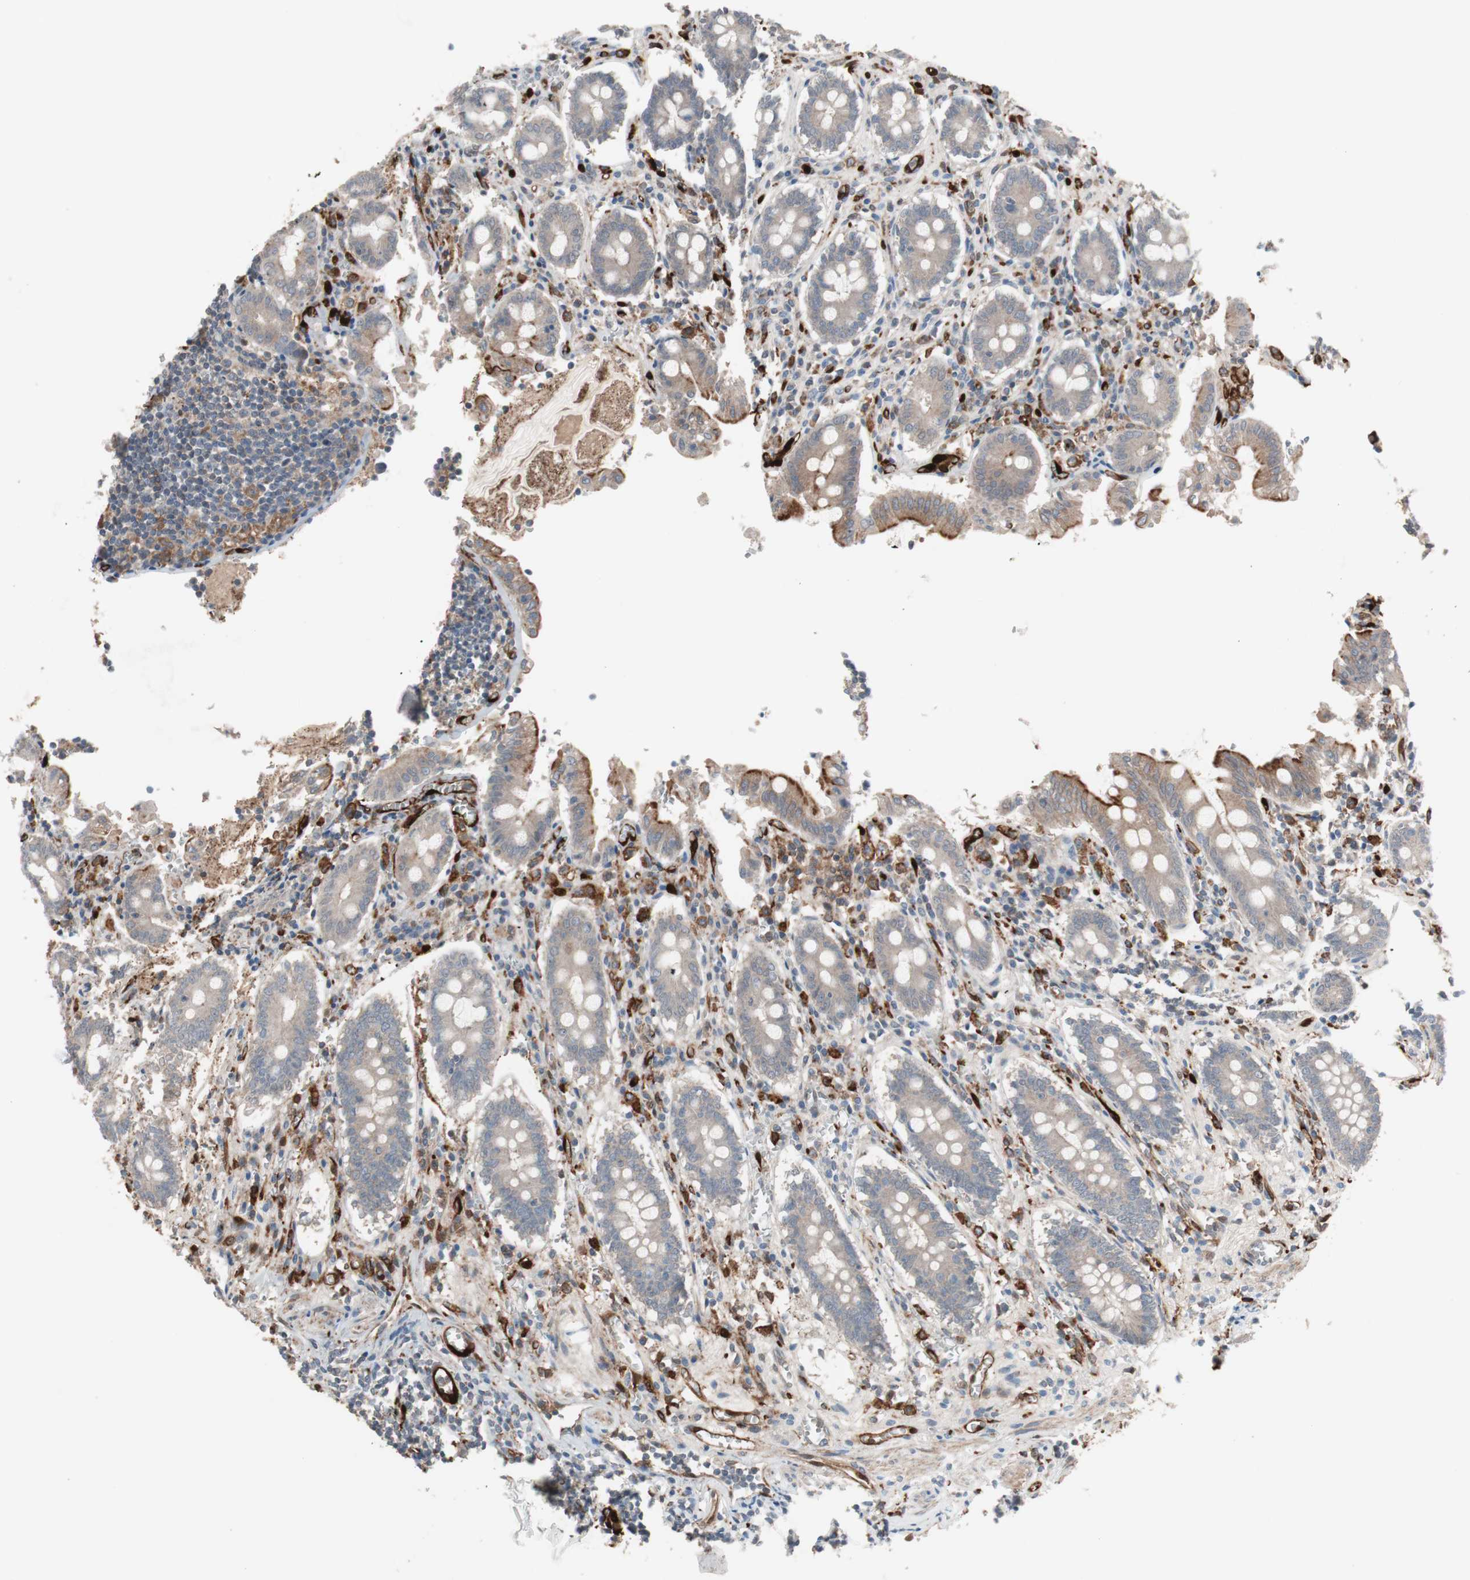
{"staining": {"intensity": "weak", "quantity": ">75%", "location": "cytoplasmic/membranous"}, "tissue": "appendix", "cell_type": "Glandular cells", "image_type": "normal", "snomed": [{"axis": "morphology", "description": "Normal tissue, NOS"}, {"axis": "topography", "description": "Appendix"}], "caption": "Human appendix stained with a brown dye shows weak cytoplasmic/membranous positive staining in about >75% of glandular cells.", "gene": "STAB1", "patient": {"sex": "female", "age": 50}}